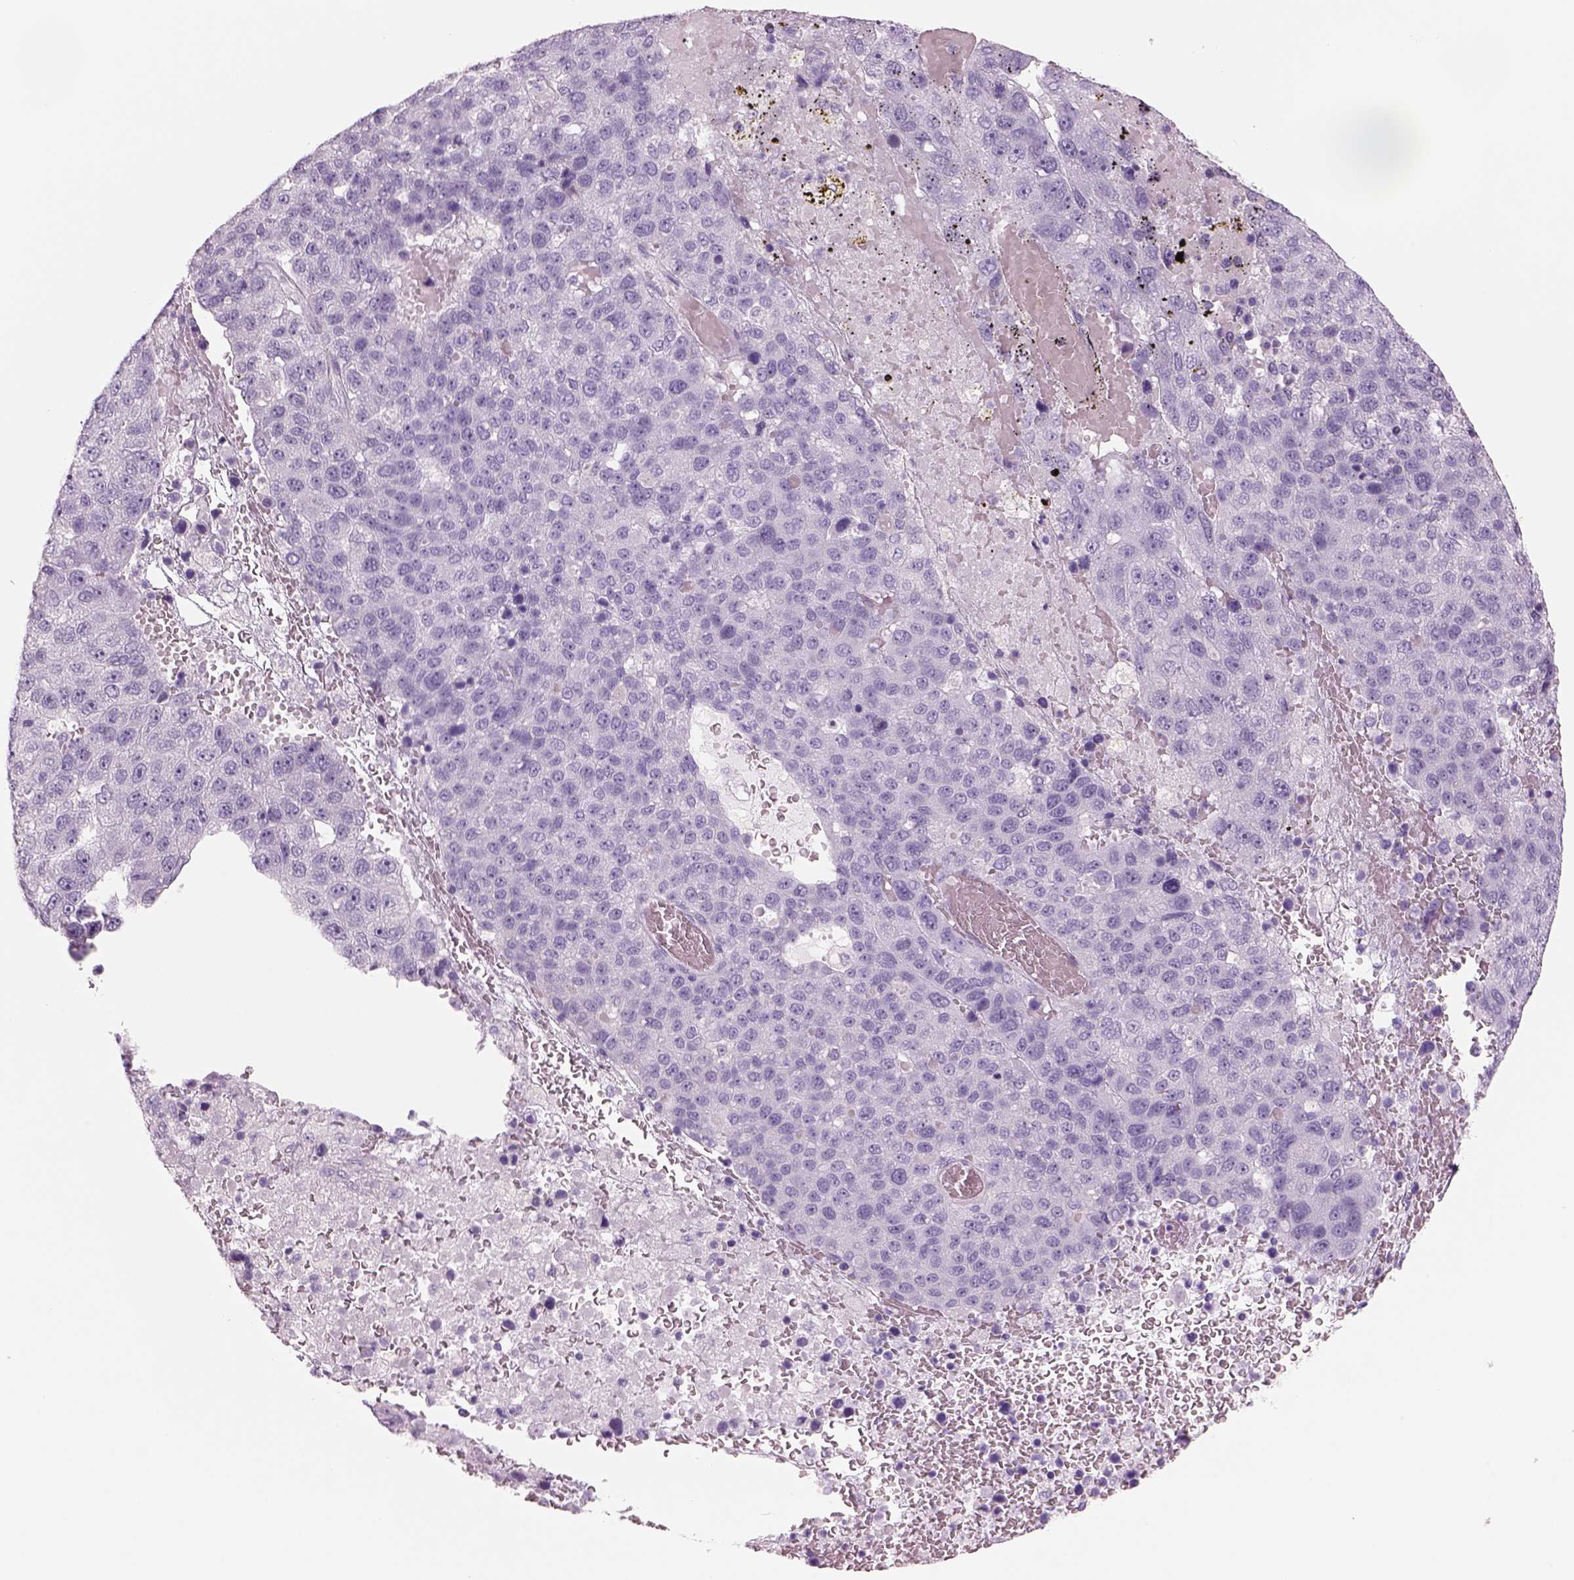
{"staining": {"intensity": "negative", "quantity": "none", "location": "none"}, "tissue": "pancreatic cancer", "cell_type": "Tumor cells", "image_type": "cancer", "snomed": [{"axis": "morphology", "description": "Adenocarcinoma, NOS"}, {"axis": "topography", "description": "Pancreas"}], "caption": "Histopathology image shows no protein expression in tumor cells of adenocarcinoma (pancreatic) tissue.", "gene": "RHO", "patient": {"sex": "female", "age": 61}}